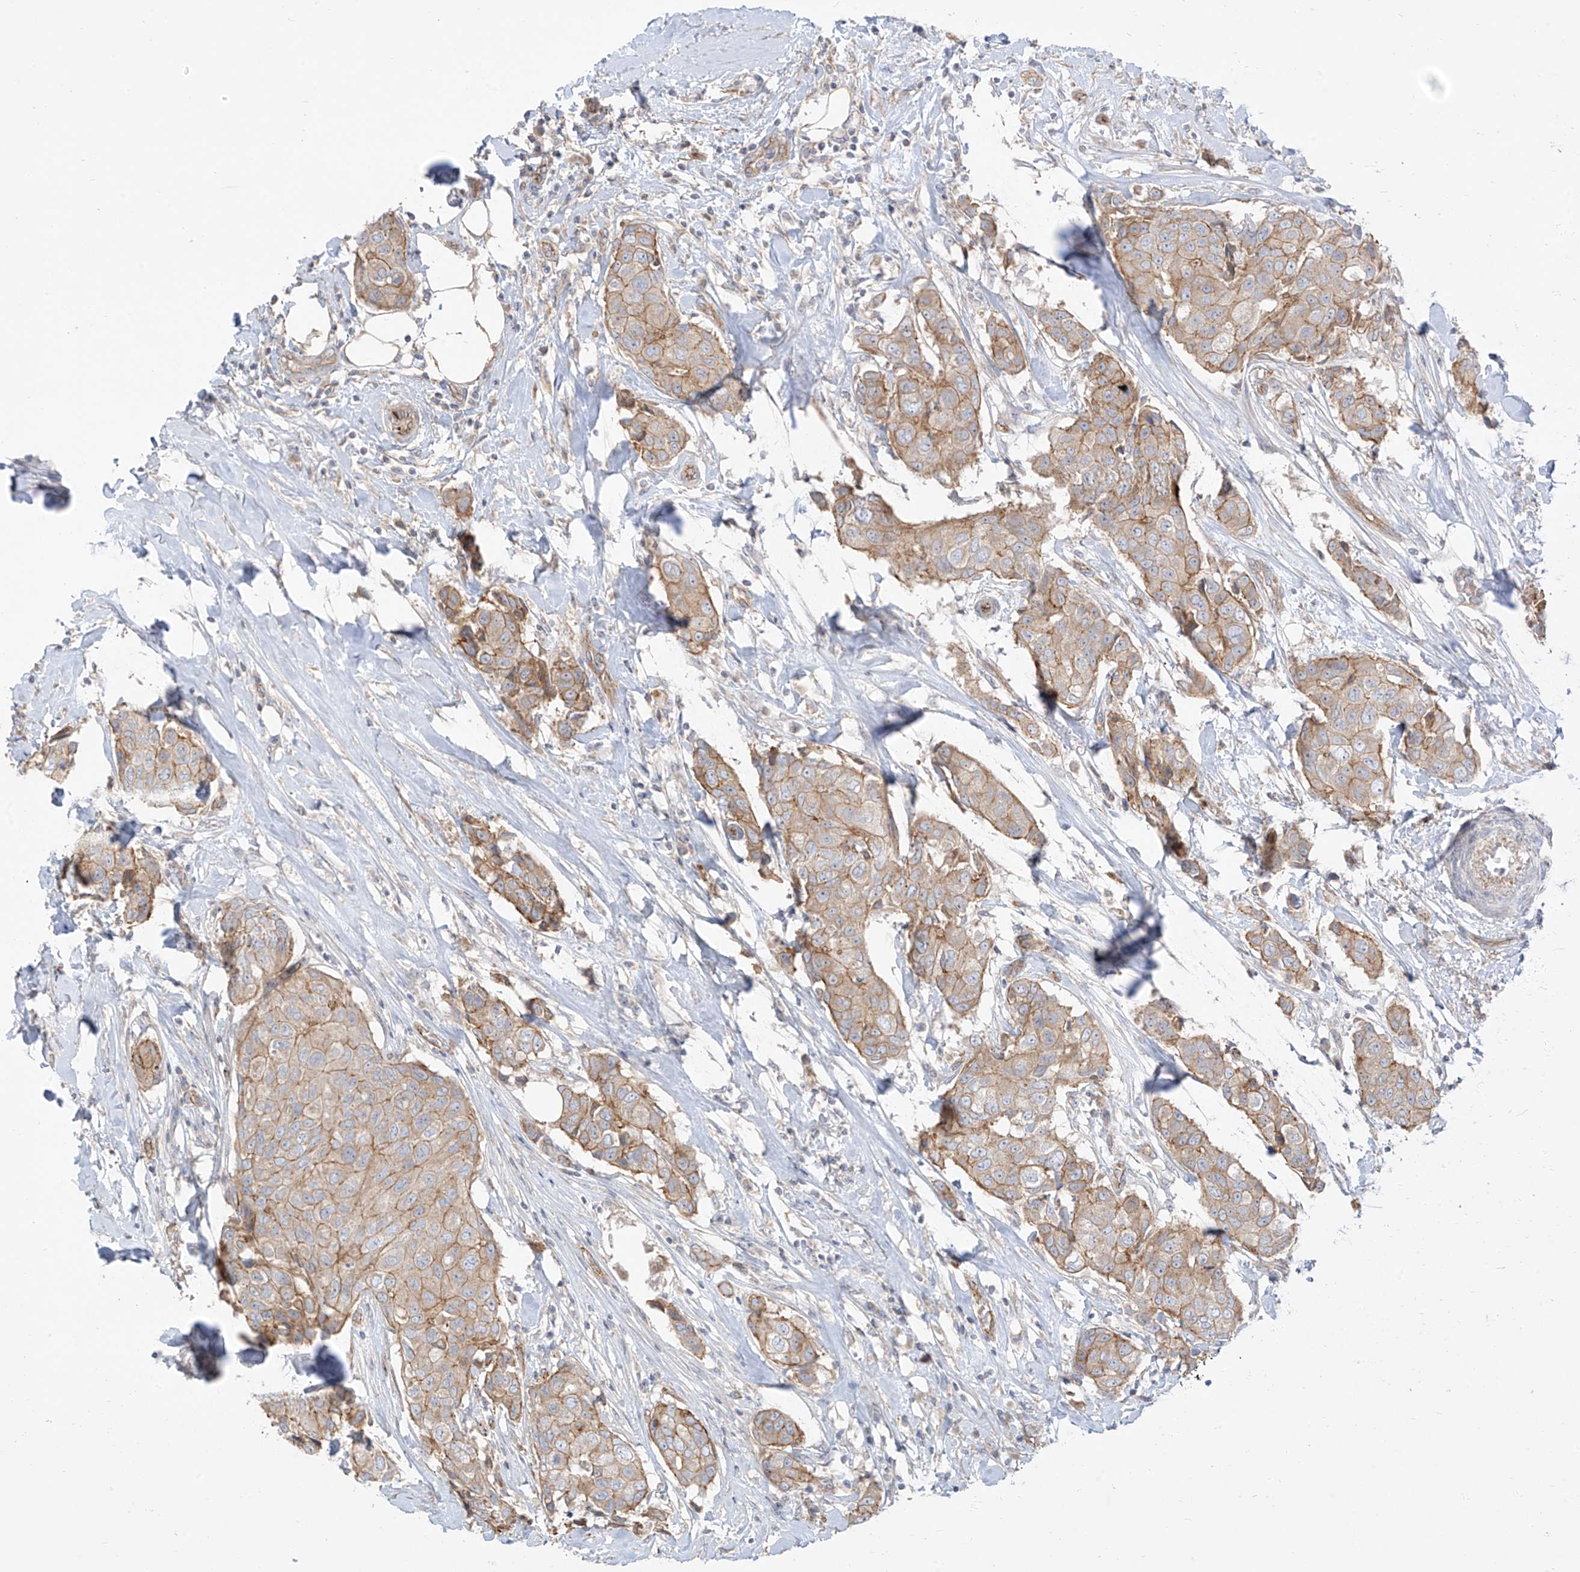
{"staining": {"intensity": "moderate", "quantity": "25%-75%", "location": "cytoplasmic/membranous"}, "tissue": "breast cancer", "cell_type": "Tumor cells", "image_type": "cancer", "snomed": [{"axis": "morphology", "description": "Duct carcinoma"}, {"axis": "topography", "description": "Breast"}], "caption": "This is an image of immunohistochemistry staining of invasive ductal carcinoma (breast), which shows moderate positivity in the cytoplasmic/membranous of tumor cells.", "gene": "EPHX4", "patient": {"sex": "female", "age": 80}}